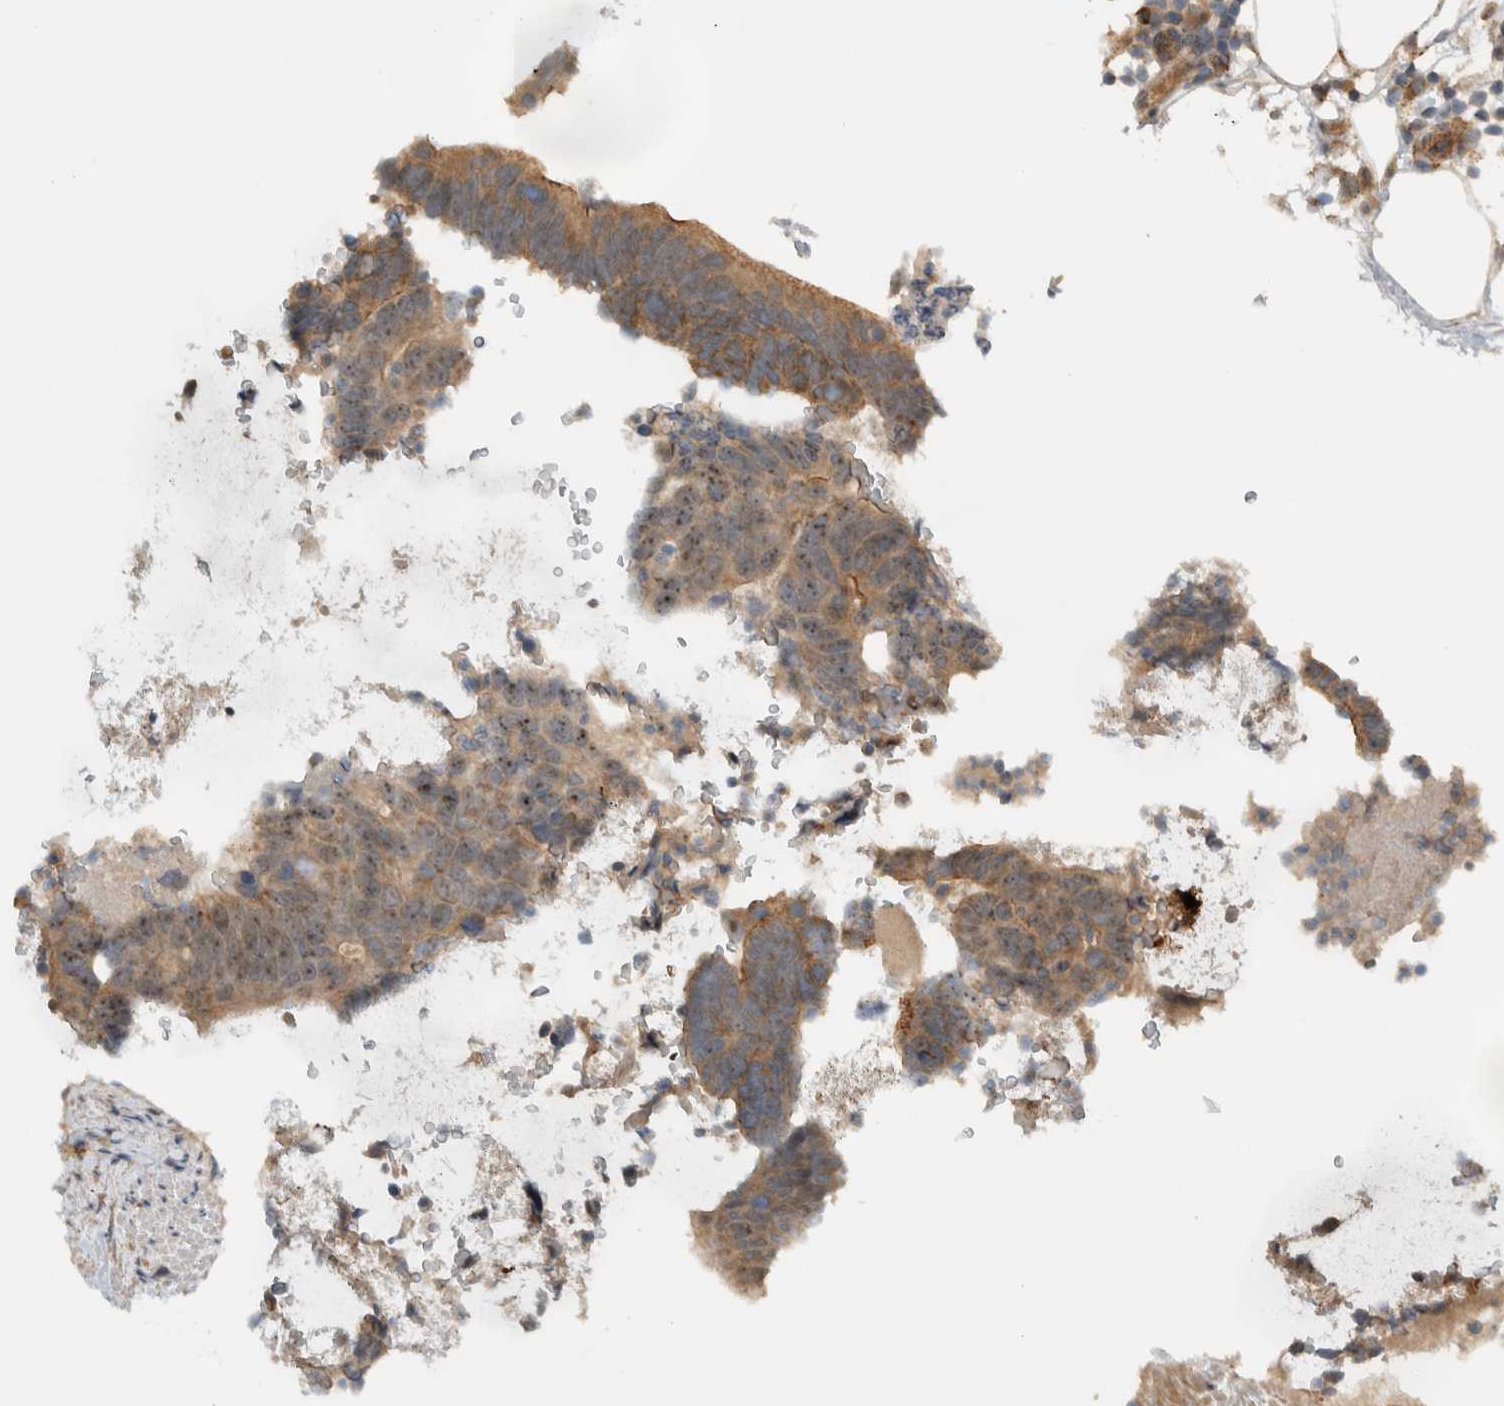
{"staining": {"intensity": "moderate", "quantity": ">75%", "location": "cytoplasmic/membranous,nuclear"}, "tissue": "colorectal cancer", "cell_type": "Tumor cells", "image_type": "cancer", "snomed": [{"axis": "morphology", "description": "Adenocarcinoma, NOS"}, {"axis": "topography", "description": "Colon"}], "caption": "IHC (DAB) staining of human colorectal cancer shows moderate cytoplasmic/membranous and nuclear protein expression in about >75% of tumor cells.", "gene": "MPRIP", "patient": {"sex": "male", "age": 56}}